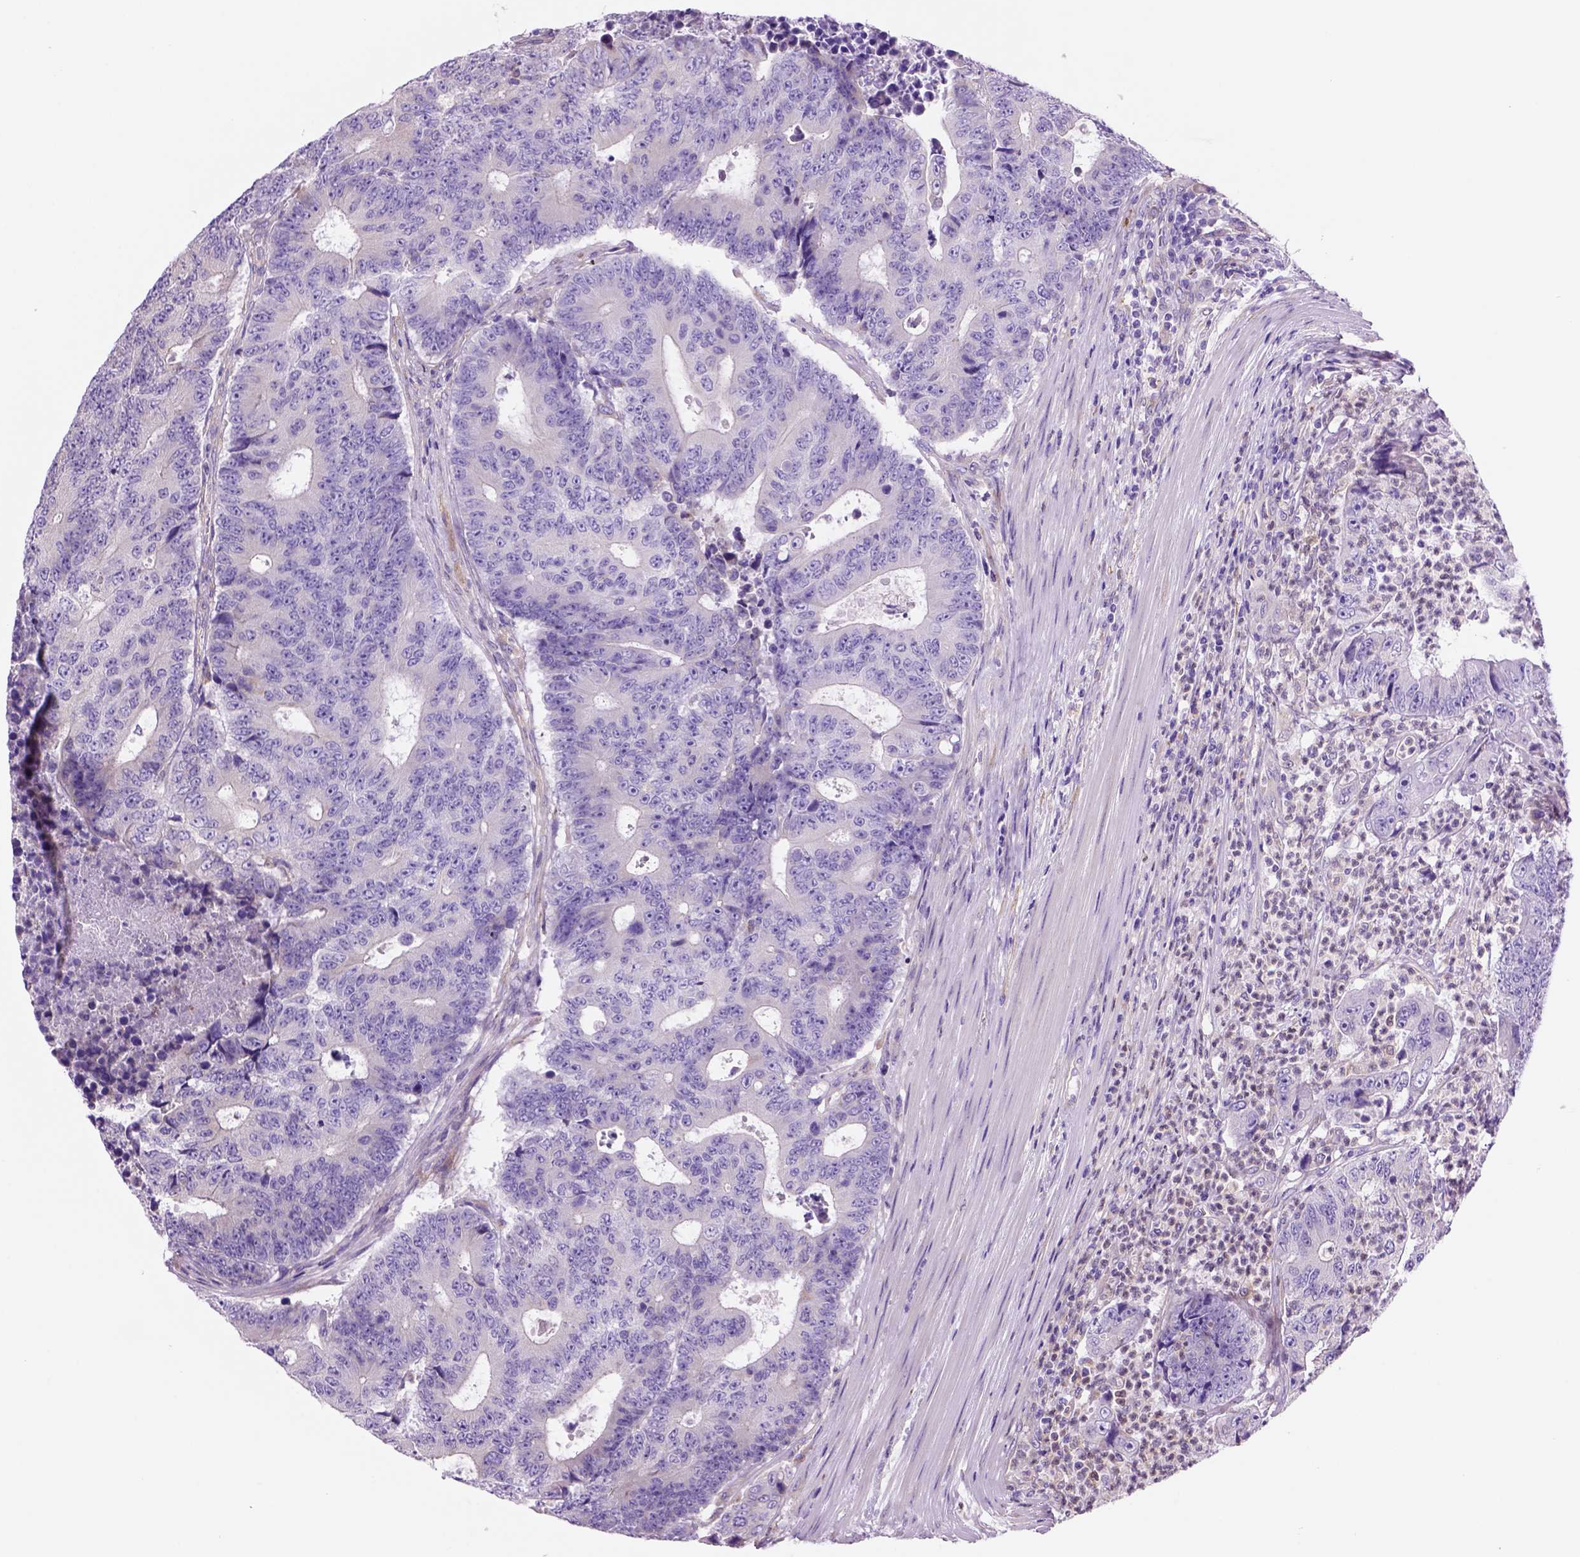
{"staining": {"intensity": "negative", "quantity": "none", "location": "none"}, "tissue": "colorectal cancer", "cell_type": "Tumor cells", "image_type": "cancer", "snomed": [{"axis": "morphology", "description": "Adenocarcinoma, NOS"}, {"axis": "topography", "description": "Colon"}], "caption": "This is a histopathology image of immunohistochemistry staining of colorectal adenocarcinoma, which shows no staining in tumor cells. (DAB (3,3'-diaminobenzidine) immunohistochemistry visualized using brightfield microscopy, high magnification).", "gene": "PIAS3", "patient": {"sex": "female", "age": 48}}